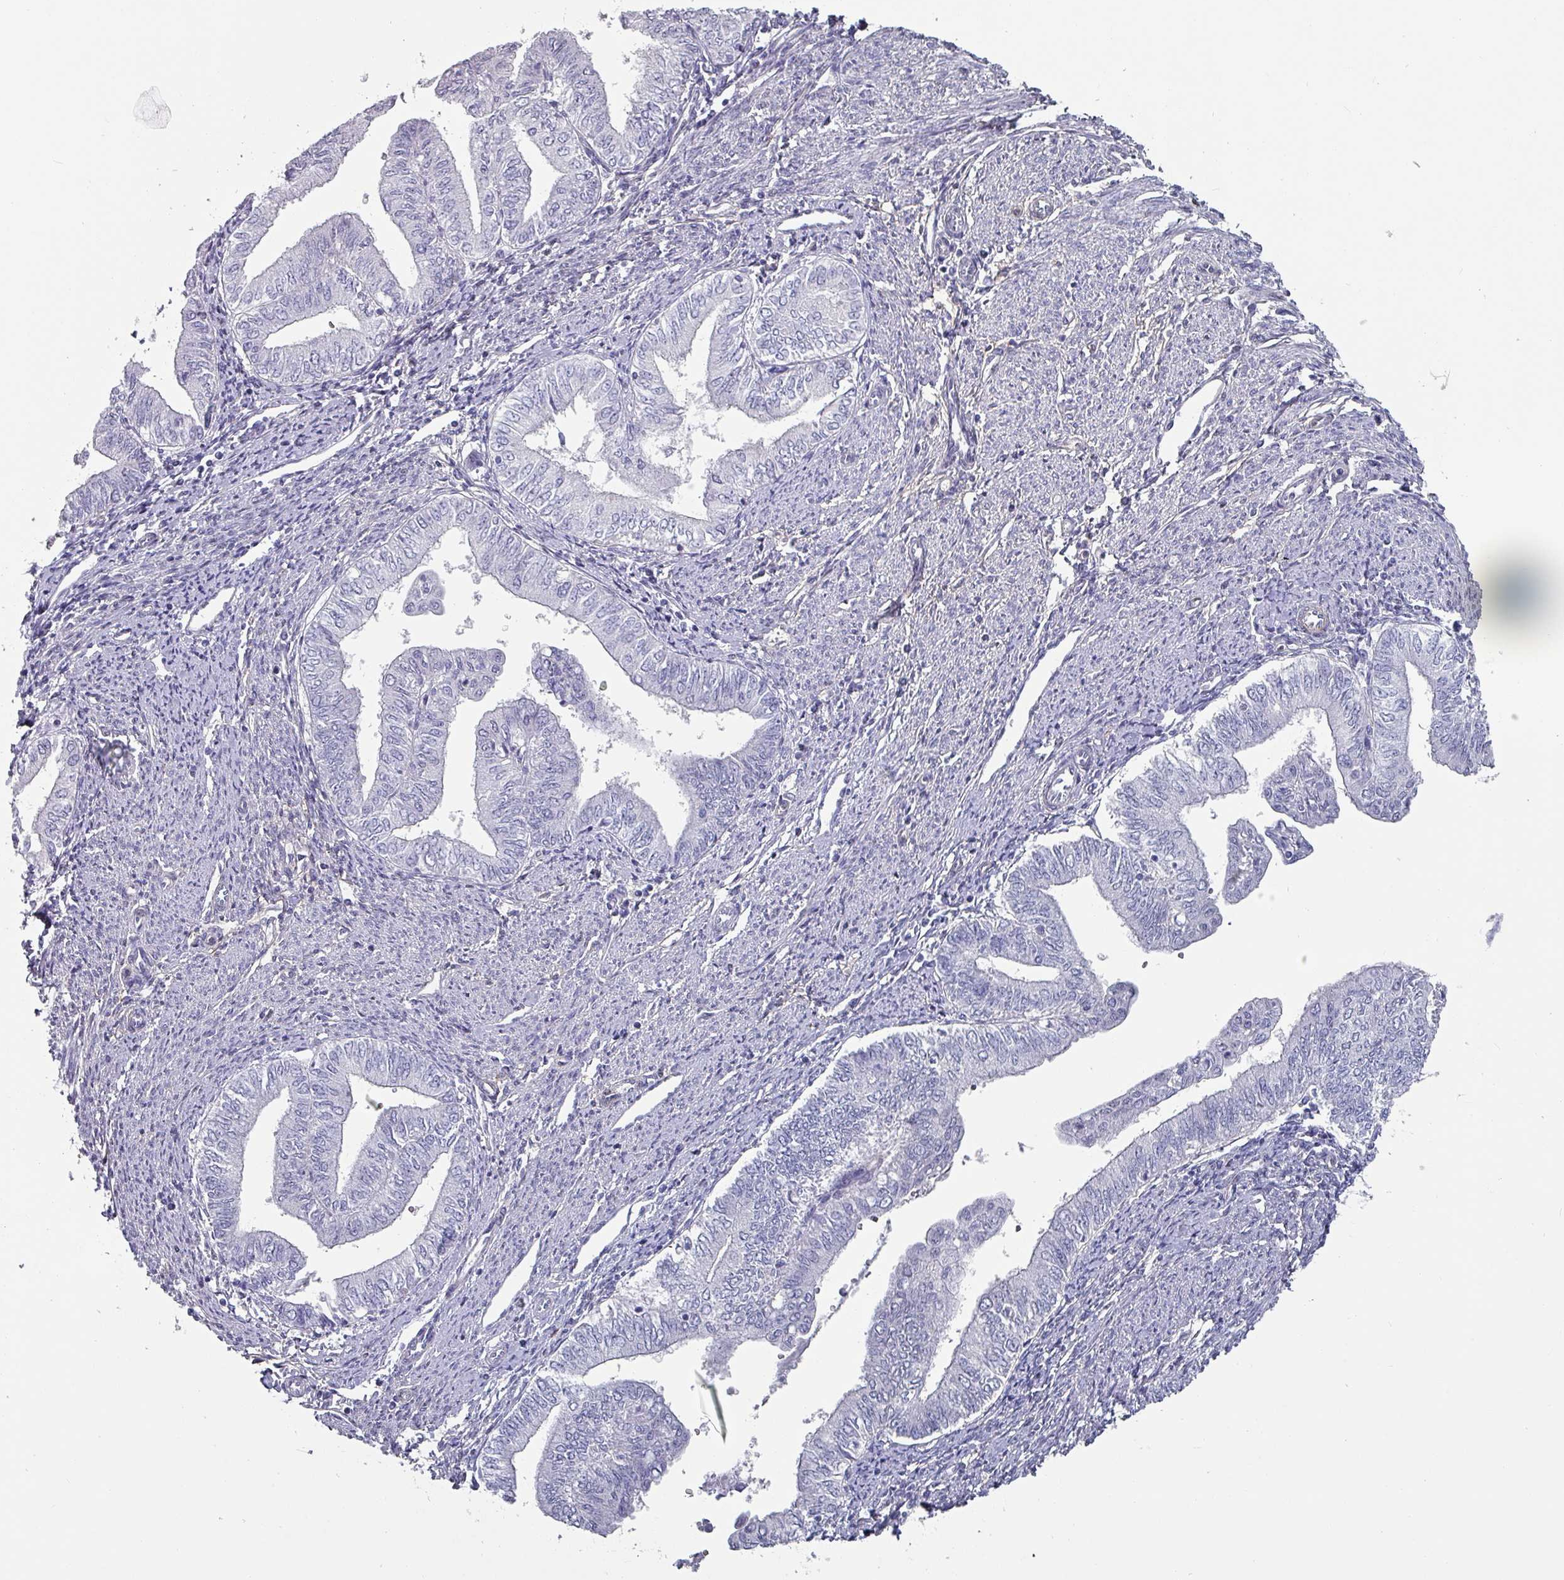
{"staining": {"intensity": "negative", "quantity": "none", "location": "none"}, "tissue": "endometrial cancer", "cell_type": "Tumor cells", "image_type": "cancer", "snomed": [{"axis": "morphology", "description": "Adenocarcinoma, NOS"}, {"axis": "topography", "description": "Endometrium"}], "caption": "An IHC micrograph of endometrial cancer (adenocarcinoma) is shown. There is no staining in tumor cells of endometrial cancer (adenocarcinoma). (Brightfield microscopy of DAB (3,3'-diaminobenzidine) immunohistochemistry at high magnification).", "gene": "ZNF816-ZNF321P", "patient": {"sex": "female", "age": 66}}